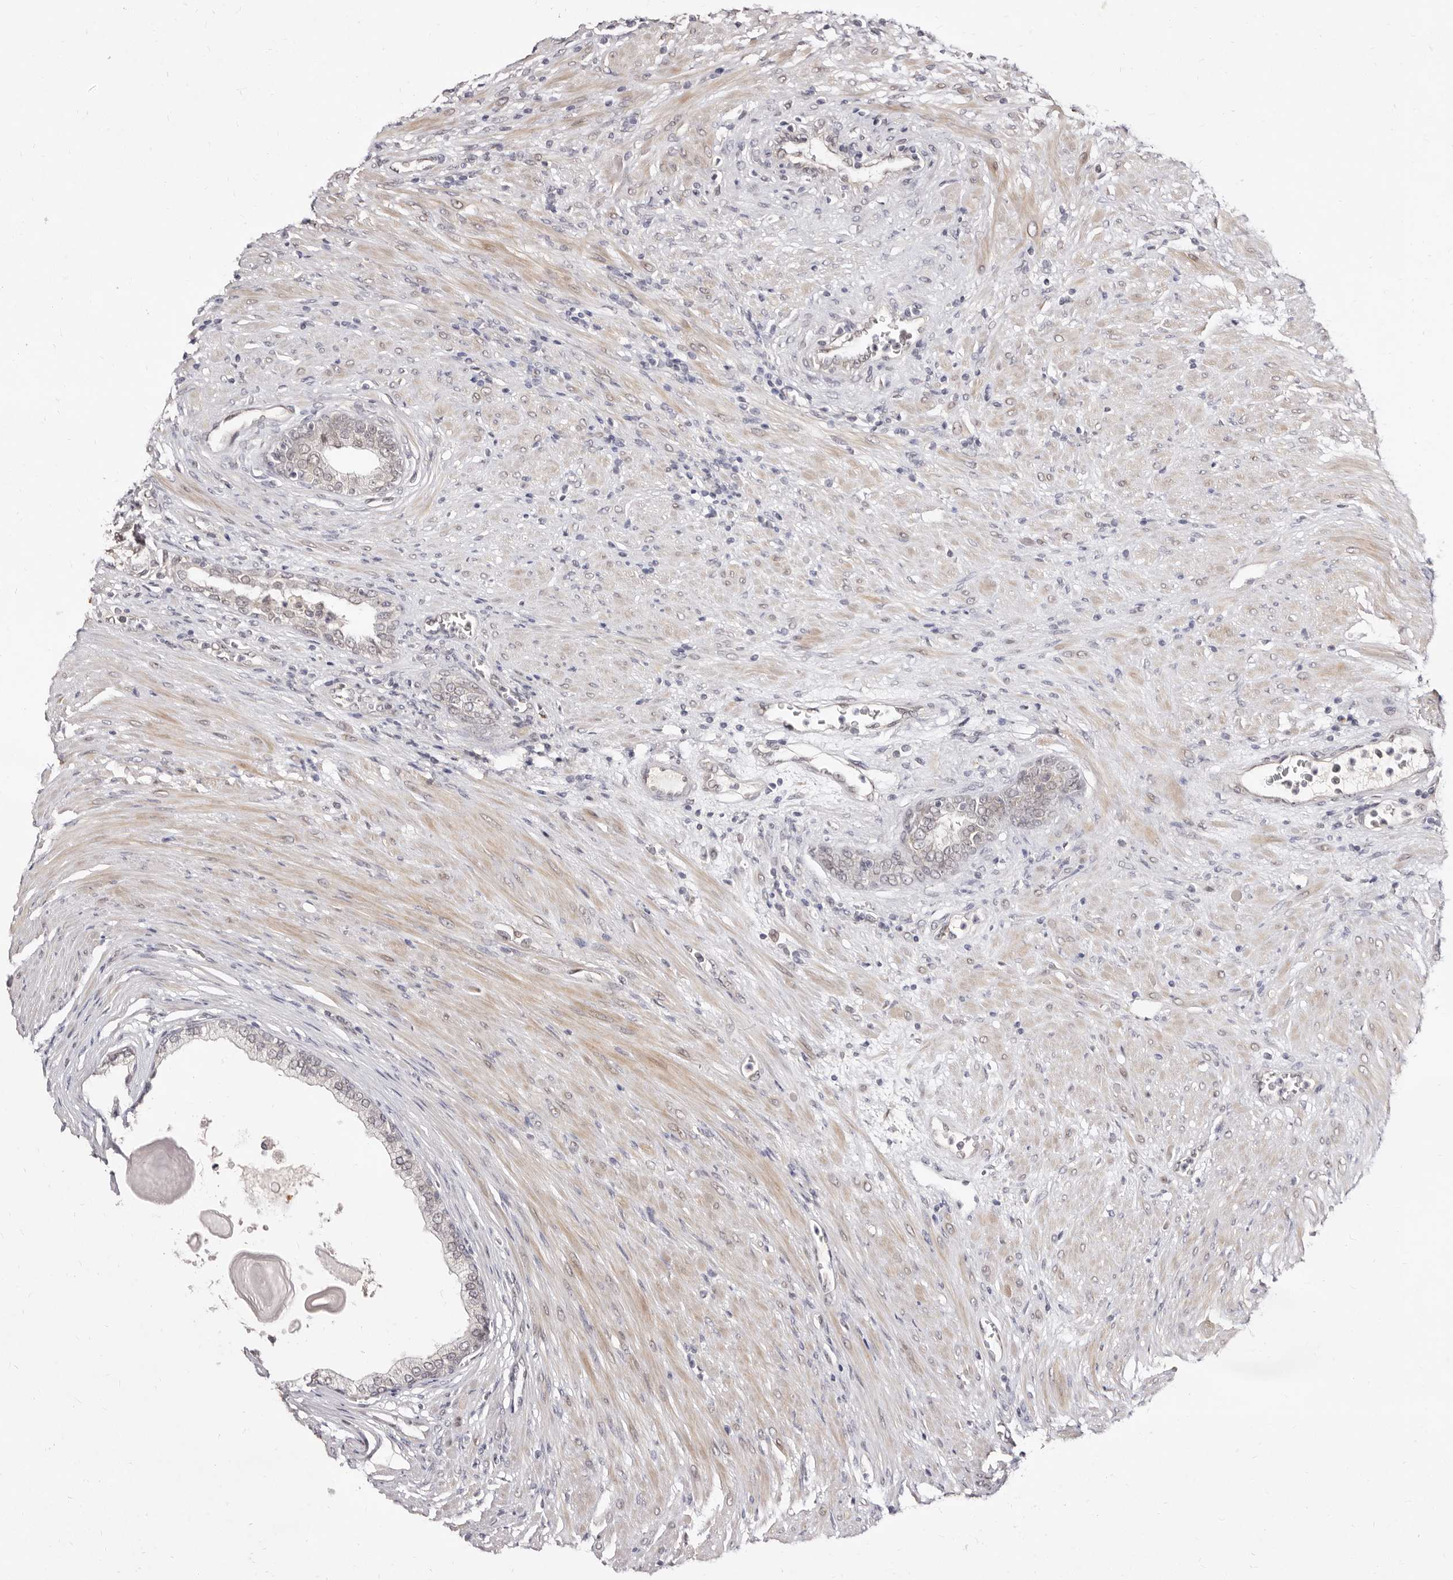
{"staining": {"intensity": "negative", "quantity": "none", "location": "none"}, "tissue": "prostate cancer", "cell_type": "Tumor cells", "image_type": "cancer", "snomed": [{"axis": "morphology", "description": "Normal tissue, NOS"}, {"axis": "morphology", "description": "Adenocarcinoma, Low grade"}, {"axis": "topography", "description": "Prostate"}, {"axis": "topography", "description": "Peripheral nerve tissue"}], "caption": "Tumor cells are negative for protein expression in human adenocarcinoma (low-grade) (prostate). The staining is performed using DAB brown chromogen with nuclei counter-stained in using hematoxylin.", "gene": "LCORL", "patient": {"sex": "male", "age": 71}}